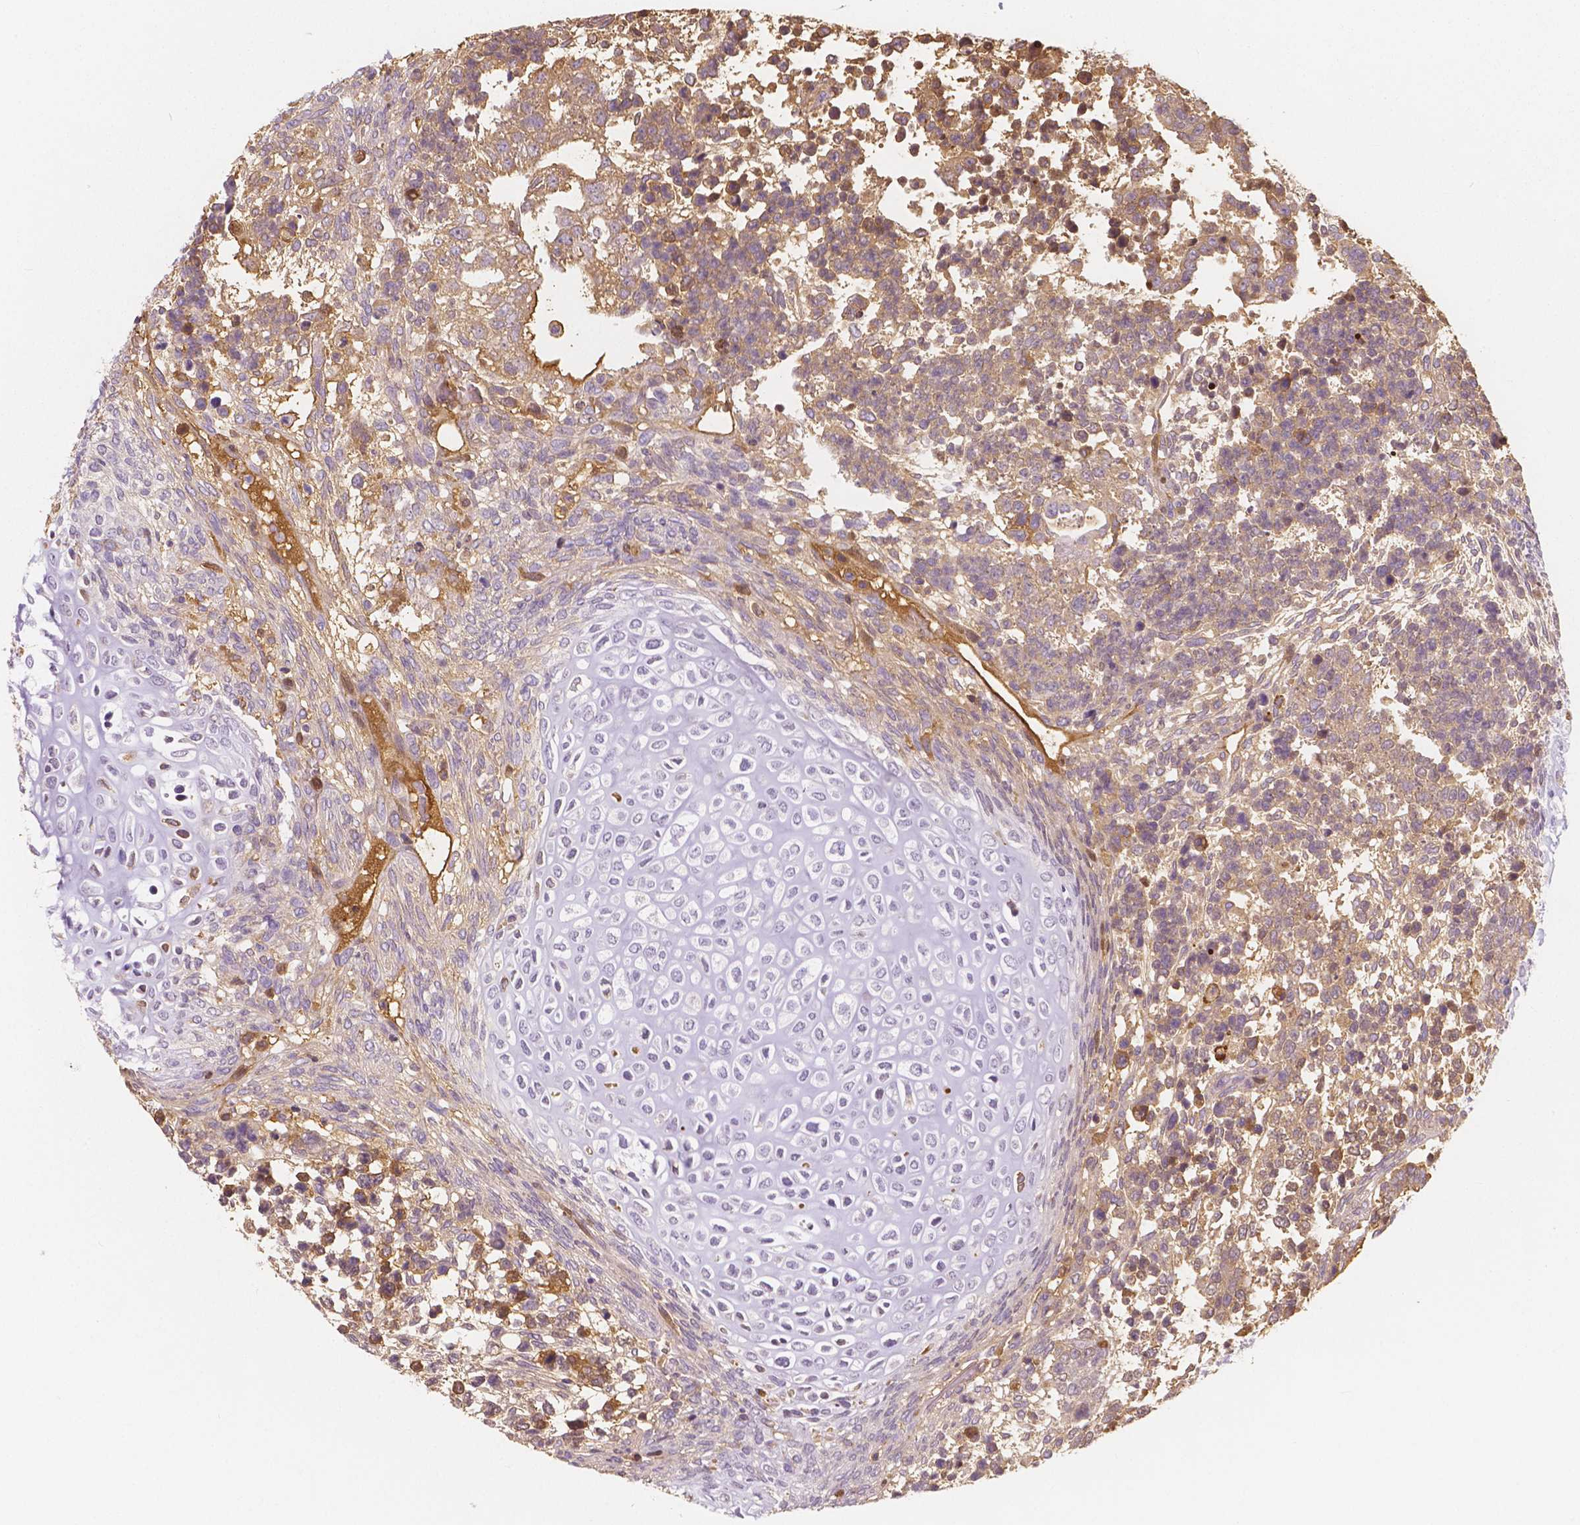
{"staining": {"intensity": "weak", "quantity": ">75%", "location": "cytoplasmic/membranous"}, "tissue": "testis cancer", "cell_type": "Tumor cells", "image_type": "cancer", "snomed": [{"axis": "morphology", "description": "Carcinoma, Embryonal, NOS"}, {"axis": "topography", "description": "Testis"}], "caption": "About >75% of tumor cells in testis embryonal carcinoma show weak cytoplasmic/membranous protein positivity as visualized by brown immunohistochemical staining.", "gene": "APOA4", "patient": {"sex": "male", "age": 23}}